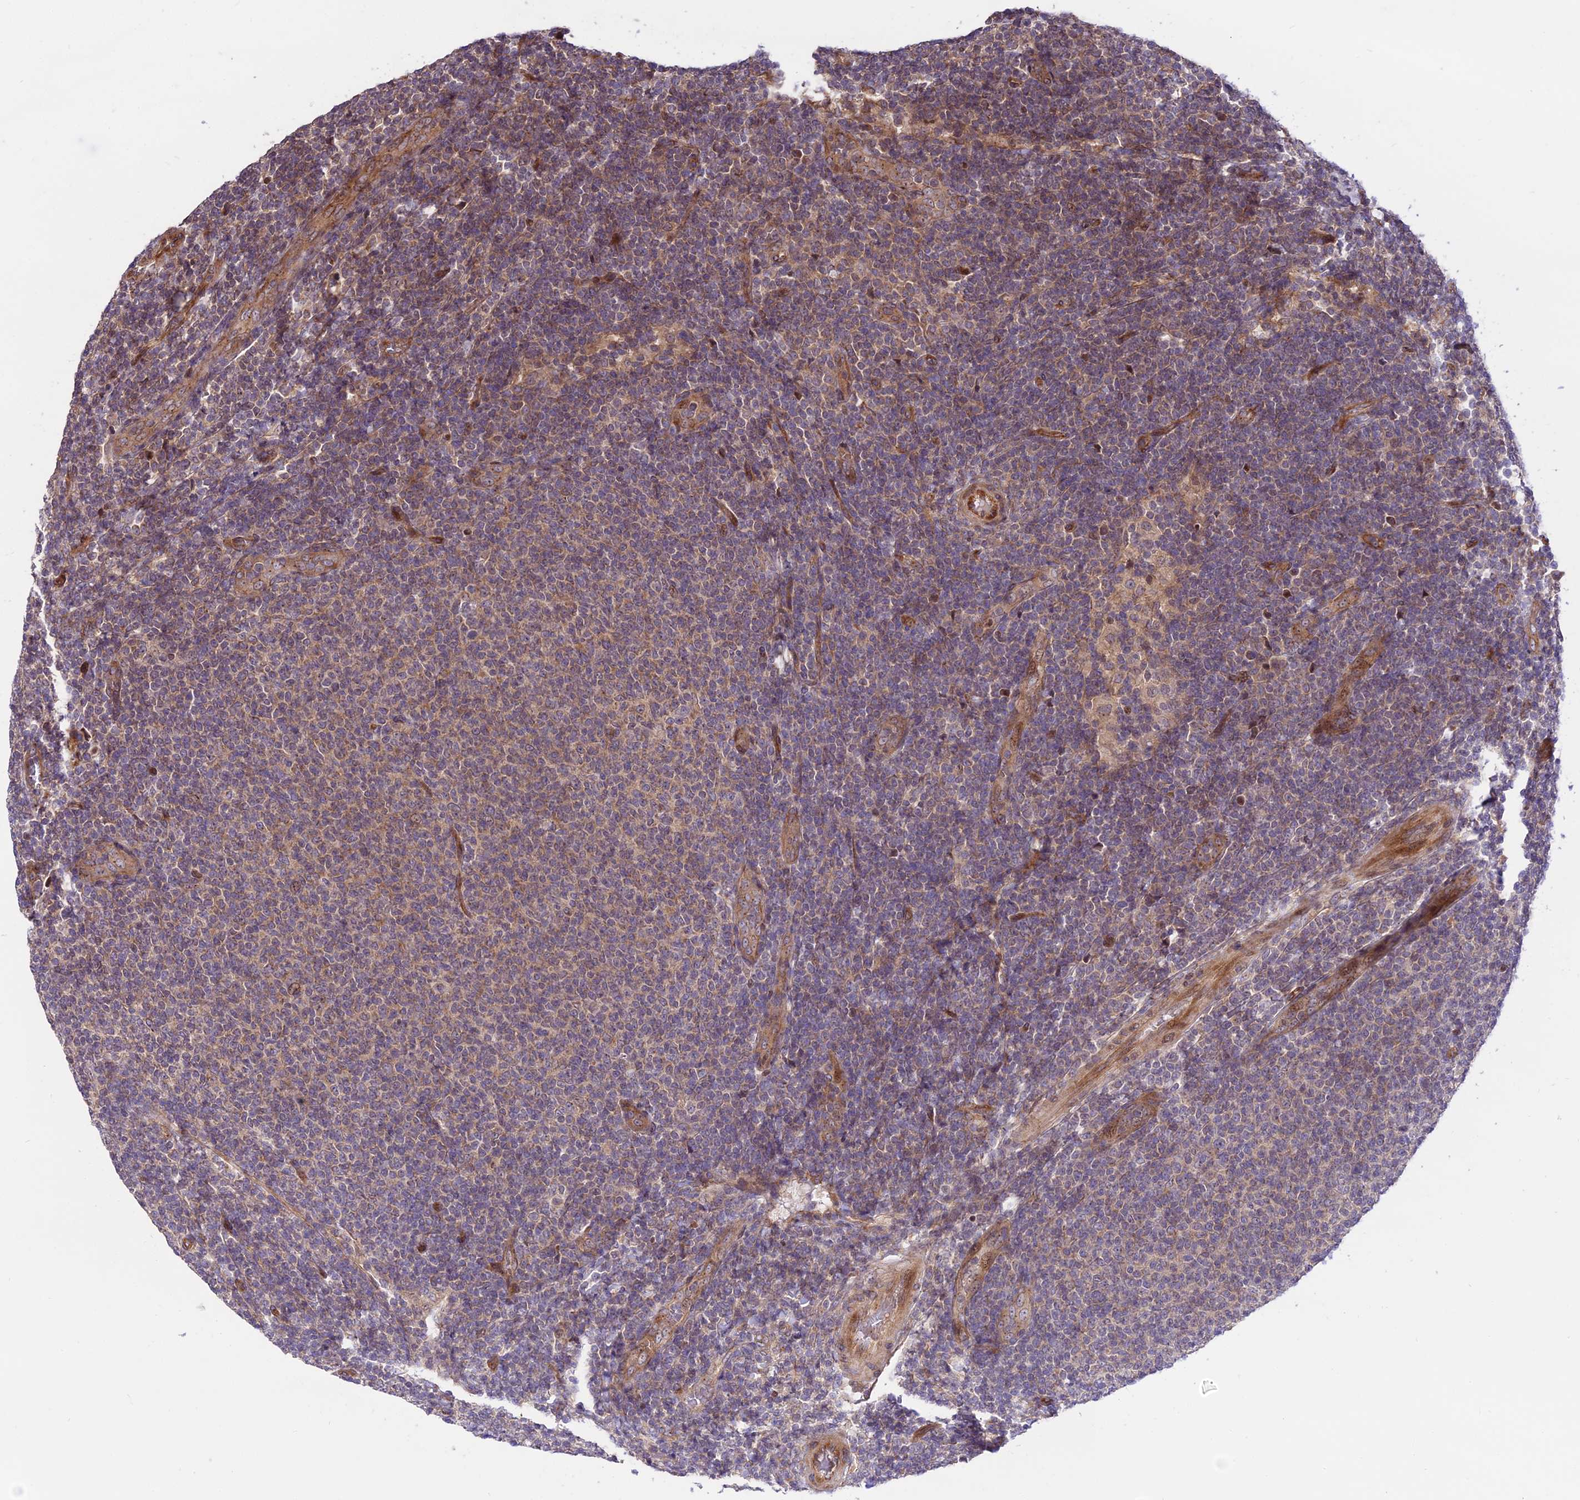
{"staining": {"intensity": "weak", "quantity": "25%-75%", "location": "cytoplasmic/membranous"}, "tissue": "lymphoma", "cell_type": "Tumor cells", "image_type": "cancer", "snomed": [{"axis": "morphology", "description": "Malignant lymphoma, non-Hodgkin's type, Low grade"}, {"axis": "topography", "description": "Lymph node"}], "caption": "Malignant lymphoma, non-Hodgkin's type (low-grade) stained for a protein (brown) exhibits weak cytoplasmic/membranous positive expression in approximately 25%-75% of tumor cells.", "gene": "SMG6", "patient": {"sex": "male", "age": 66}}